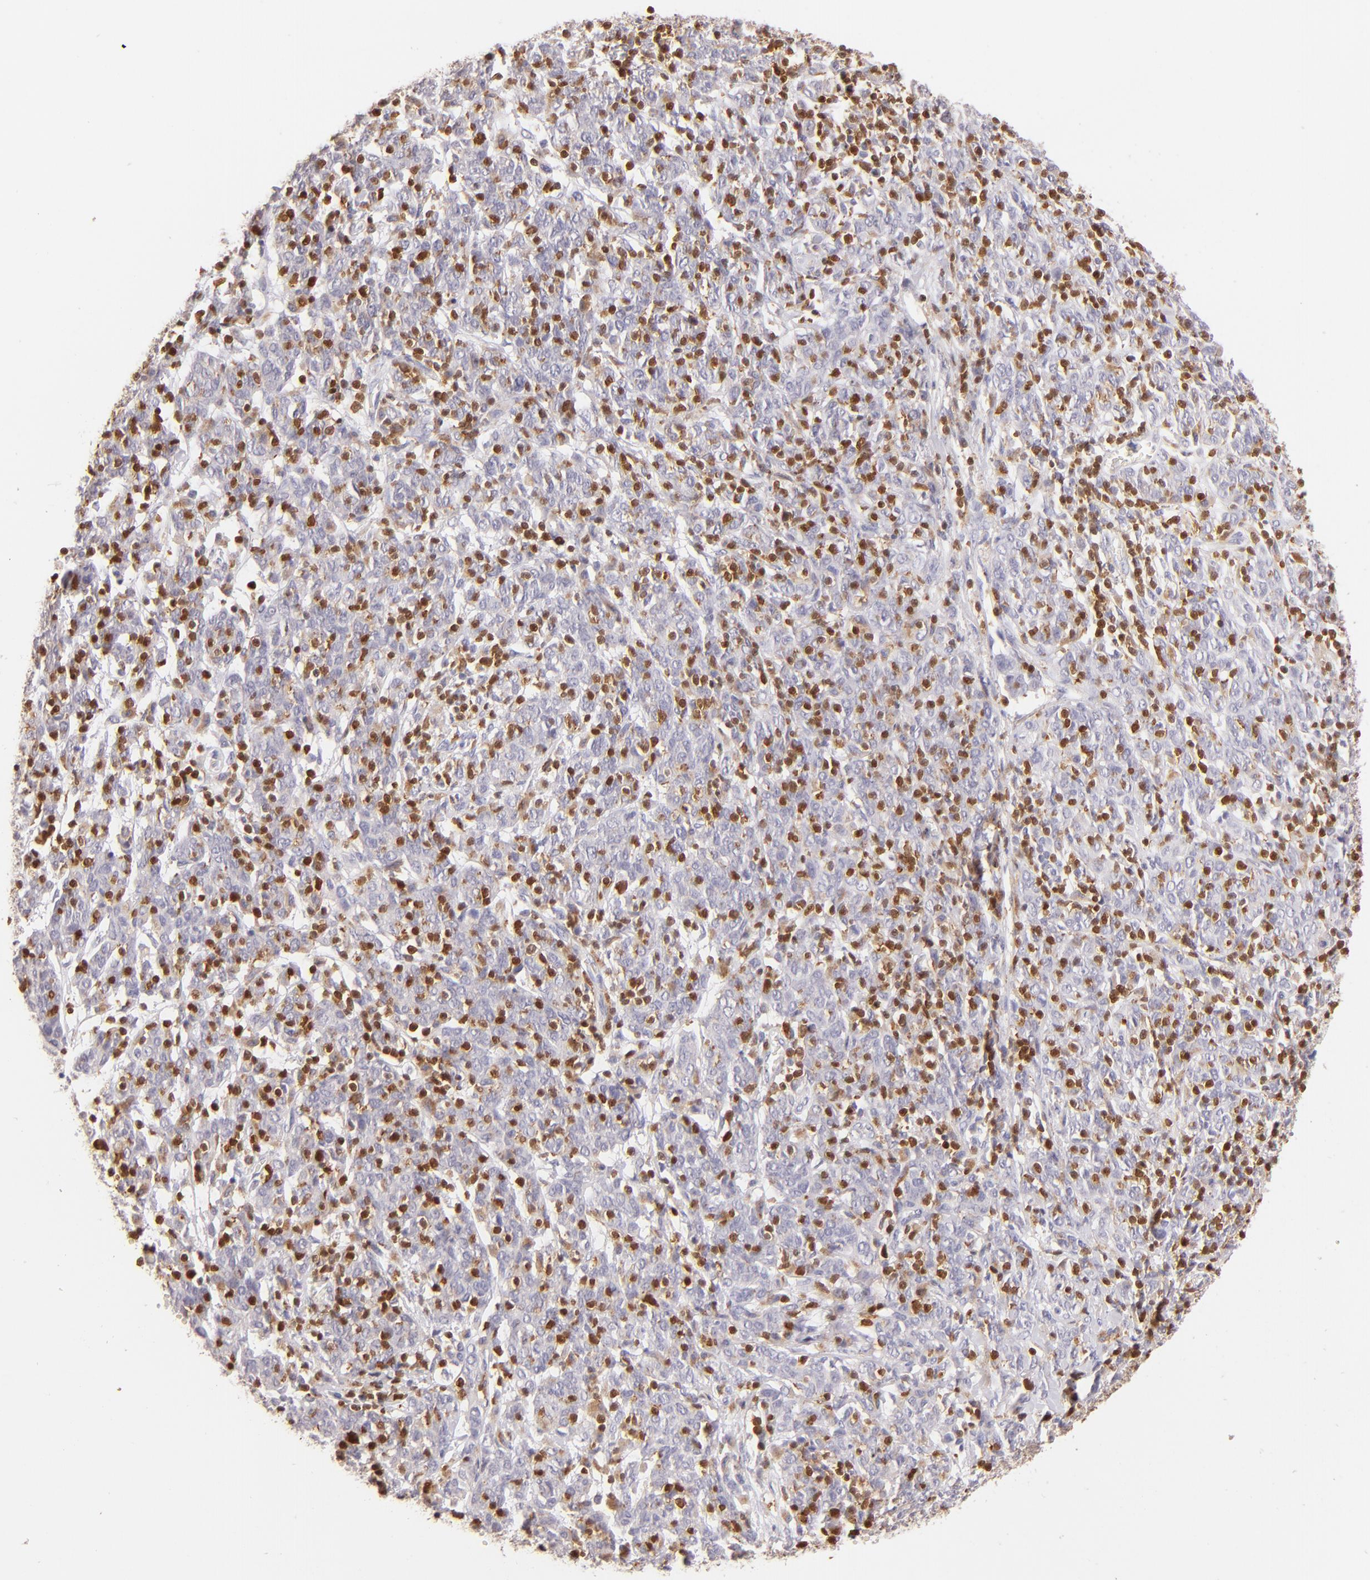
{"staining": {"intensity": "negative", "quantity": "none", "location": "none"}, "tissue": "cervical cancer", "cell_type": "Tumor cells", "image_type": "cancer", "snomed": [{"axis": "morphology", "description": "Normal tissue, NOS"}, {"axis": "morphology", "description": "Squamous cell carcinoma, NOS"}, {"axis": "topography", "description": "Cervix"}], "caption": "DAB immunohistochemical staining of human cervical cancer exhibits no significant positivity in tumor cells.", "gene": "ZAP70", "patient": {"sex": "female", "age": 67}}